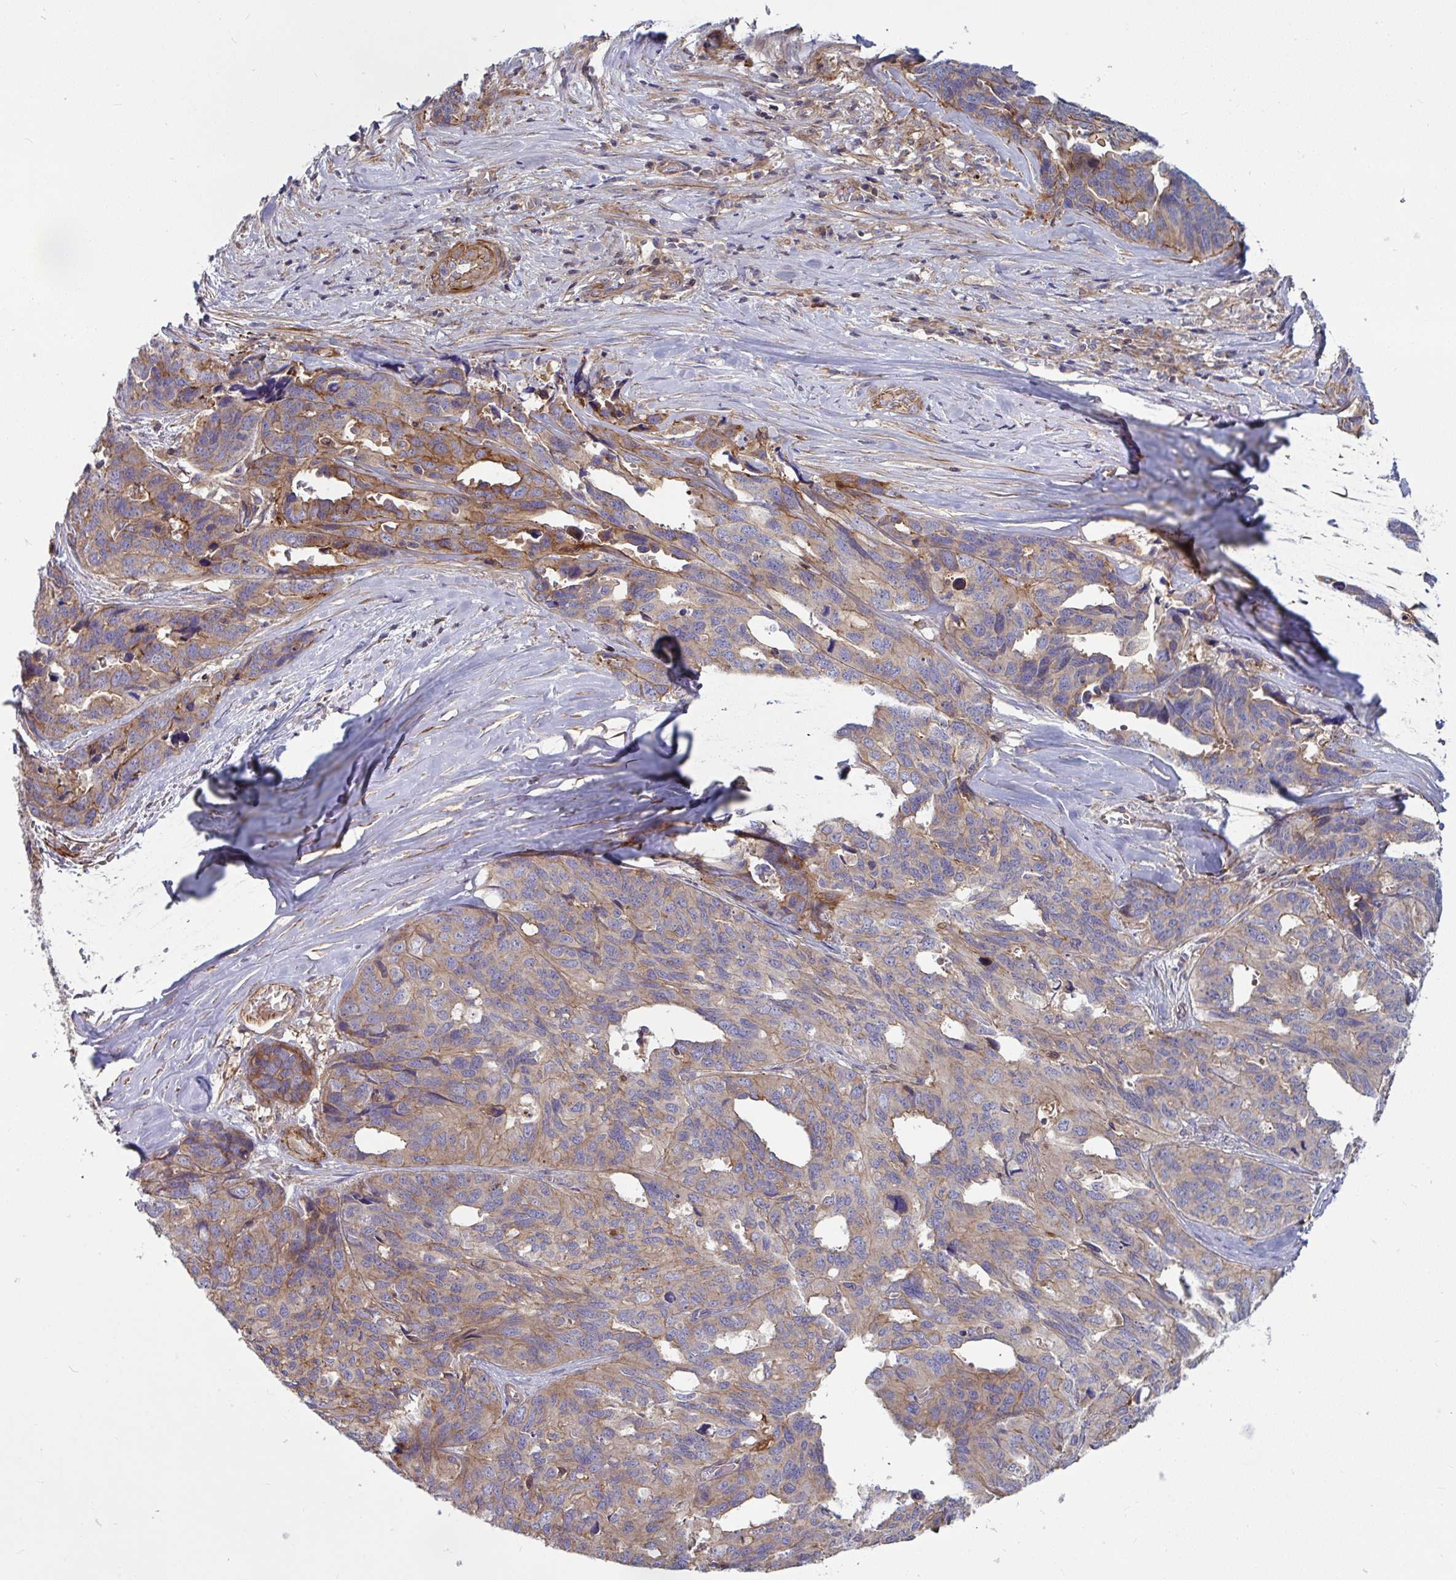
{"staining": {"intensity": "moderate", "quantity": ">75%", "location": "cytoplasmic/membranous"}, "tissue": "ovarian cancer", "cell_type": "Tumor cells", "image_type": "cancer", "snomed": [{"axis": "morphology", "description": "Cystadenocarcinoma, serous, NOS"}, {"axis": "topography", "description": "Ovary"}], "caption": "Tumor cells reveal moderate cytoplasmic/membranous staining in about >75% of cells in ovarian serous cystadenocarcinoma.", "gene": "TANK", "patient": {"sex": "female", "age": 64}}